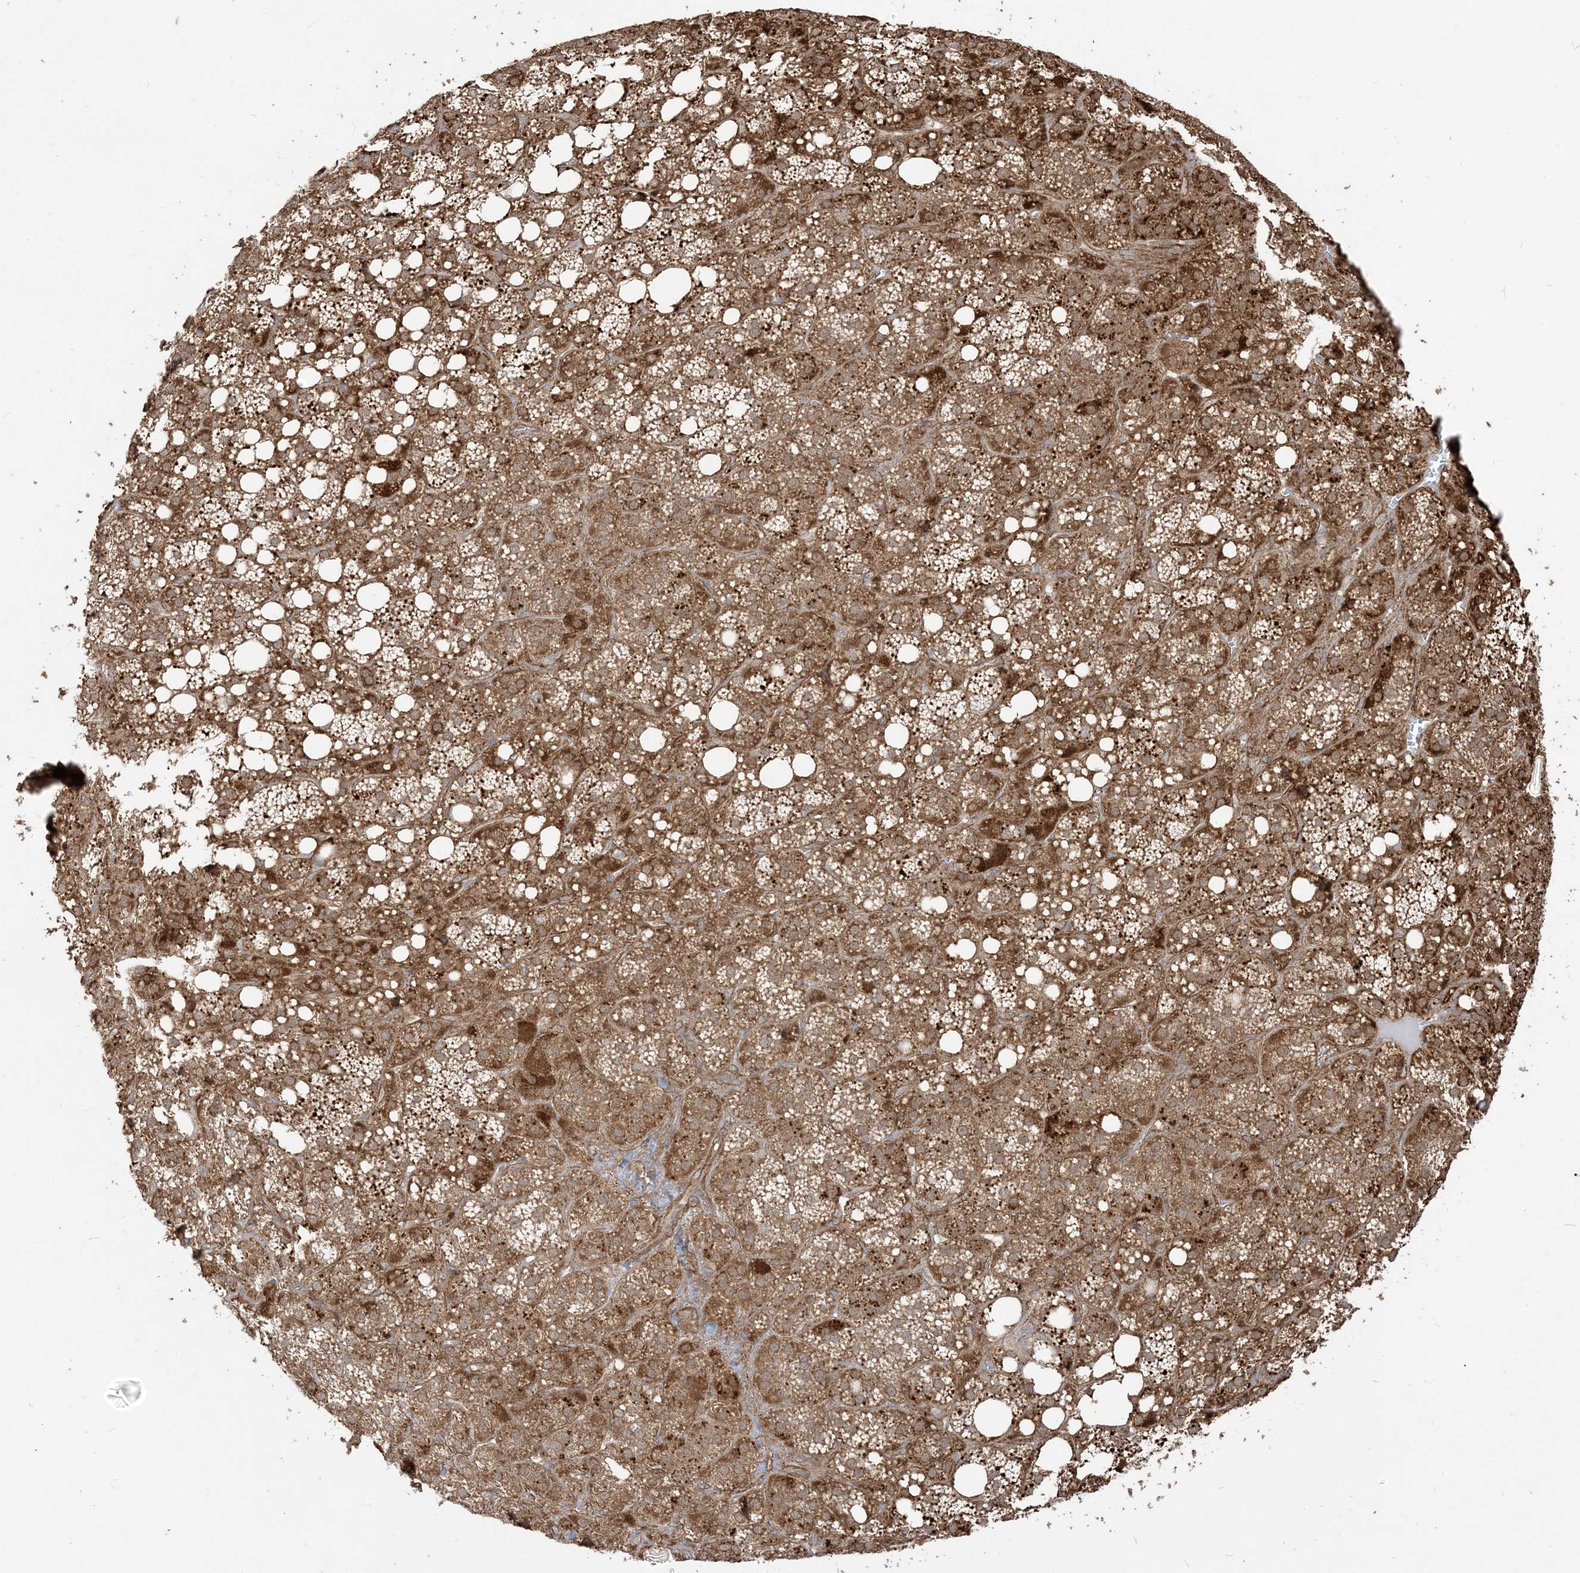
{"staining": {"intensity": "strong", "quantity": ">75%", "location": "cytoplasmic/membranous"}, "tissue": "adrenal gland", "cell_type": "Glandular cells", "image_type": "normal", "snomed": [{"axis": "morphology", "description": "Normal tissue, NOS"}, {"axis": "topography", "description": "Adrenal gland"}], "caption": "Immunohistochemical staining of normal human adrenal gland exhibits high levels of strong cytoplasmic/membranous staining in about >75% of glandular cells.", "gene": "TBCC", "patient": {"sex": "female", "age": 59}}